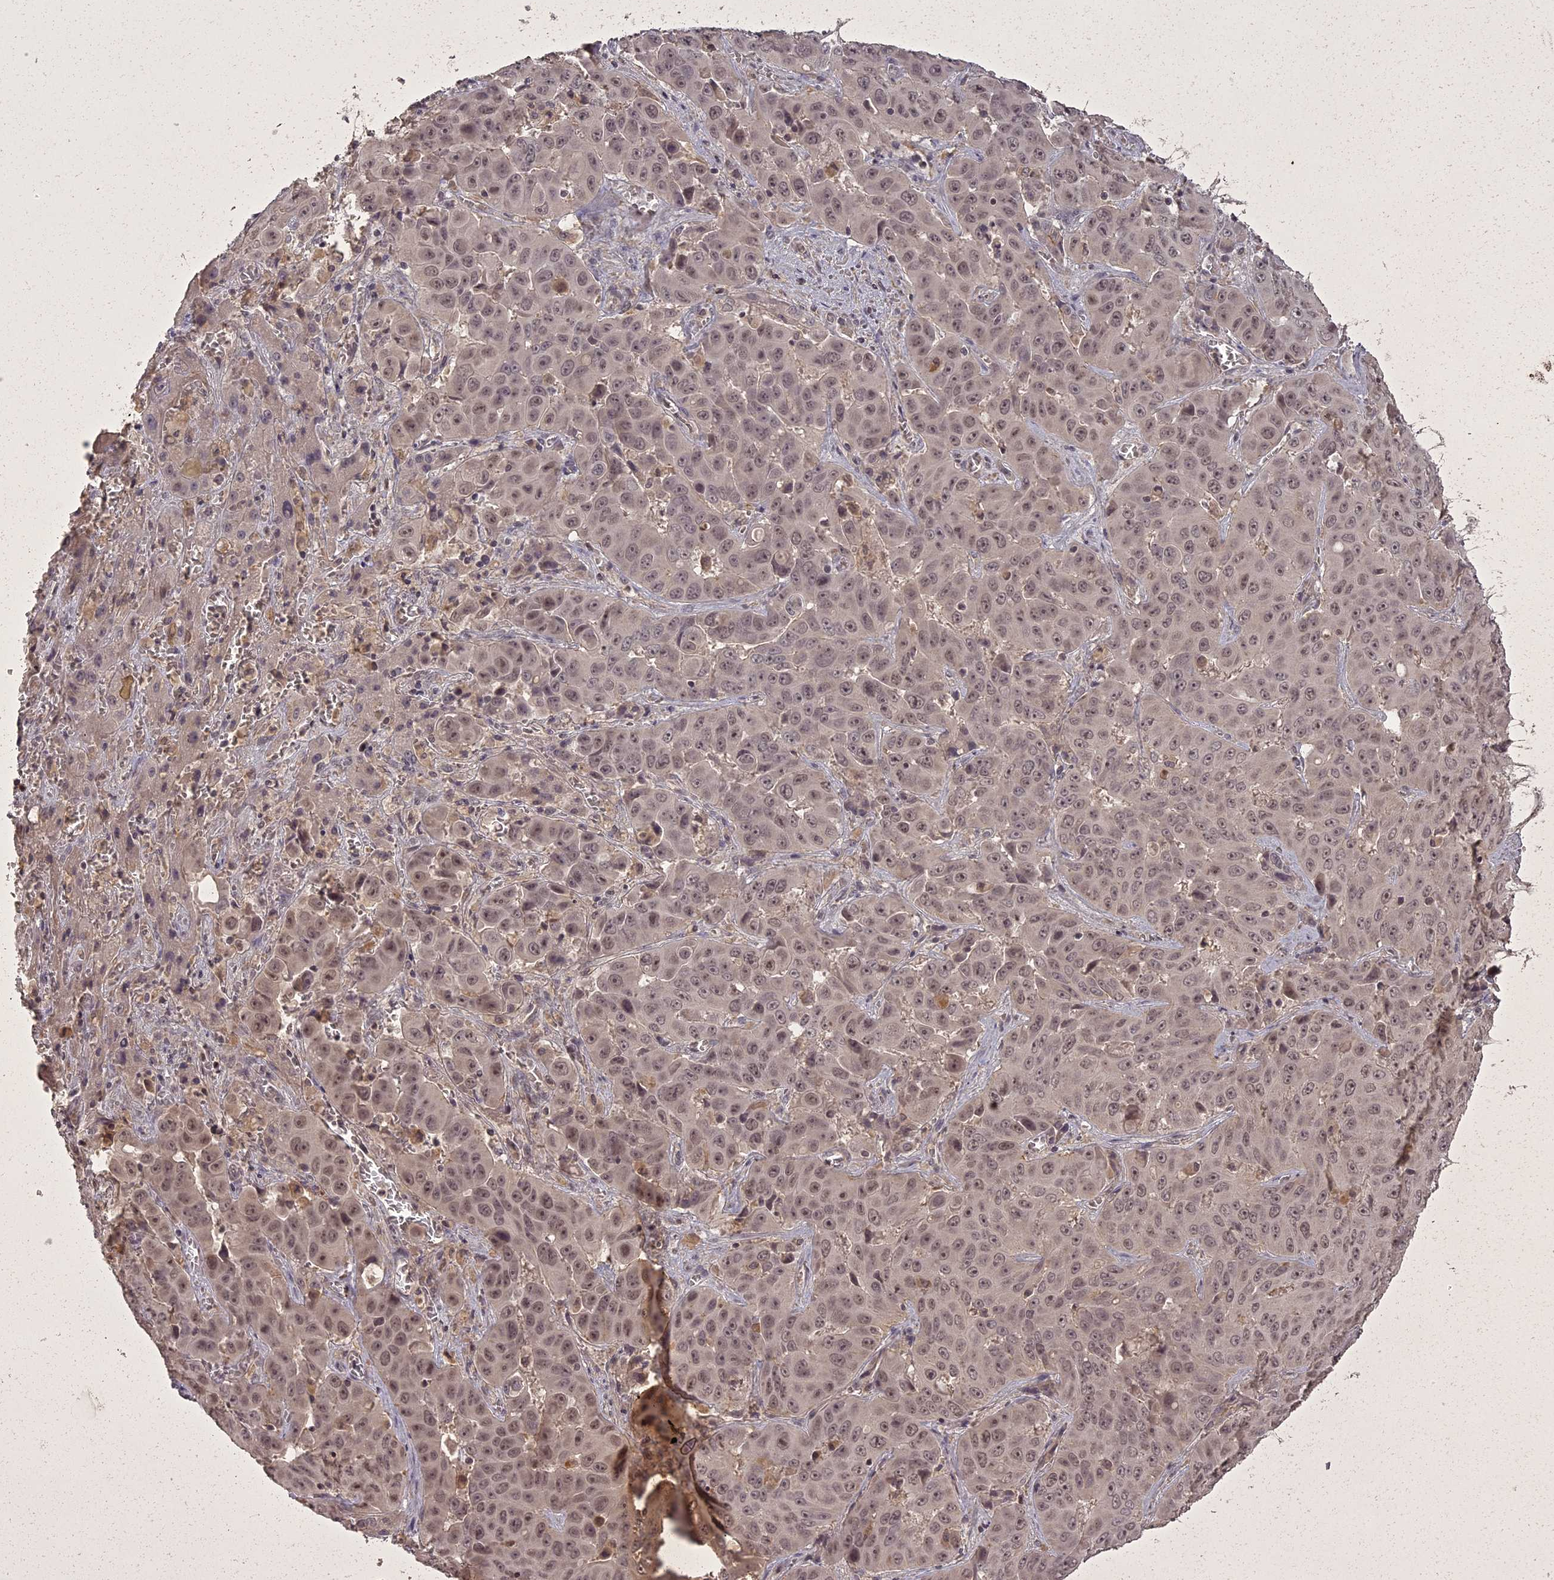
{"staining": {"intensity": "moderate", "quantity": "25%-75%", "location": "nuclear"}, "tissue": "liver cancer", "cell_type": "Tumor cells", "image_type": "cancer", "snomed": [{"axis": "morphology", "description": "Cholangiocarcinoma"}, {"axis": "topography", "description": "Liver"}], "caption": "IHC (DAB) staining of liver cancer reveals moderate nuclear protein staining in about 25%-75% of tumor cells.", "gene": "ING5", "patient": {"sex": "female", "age": 52}}